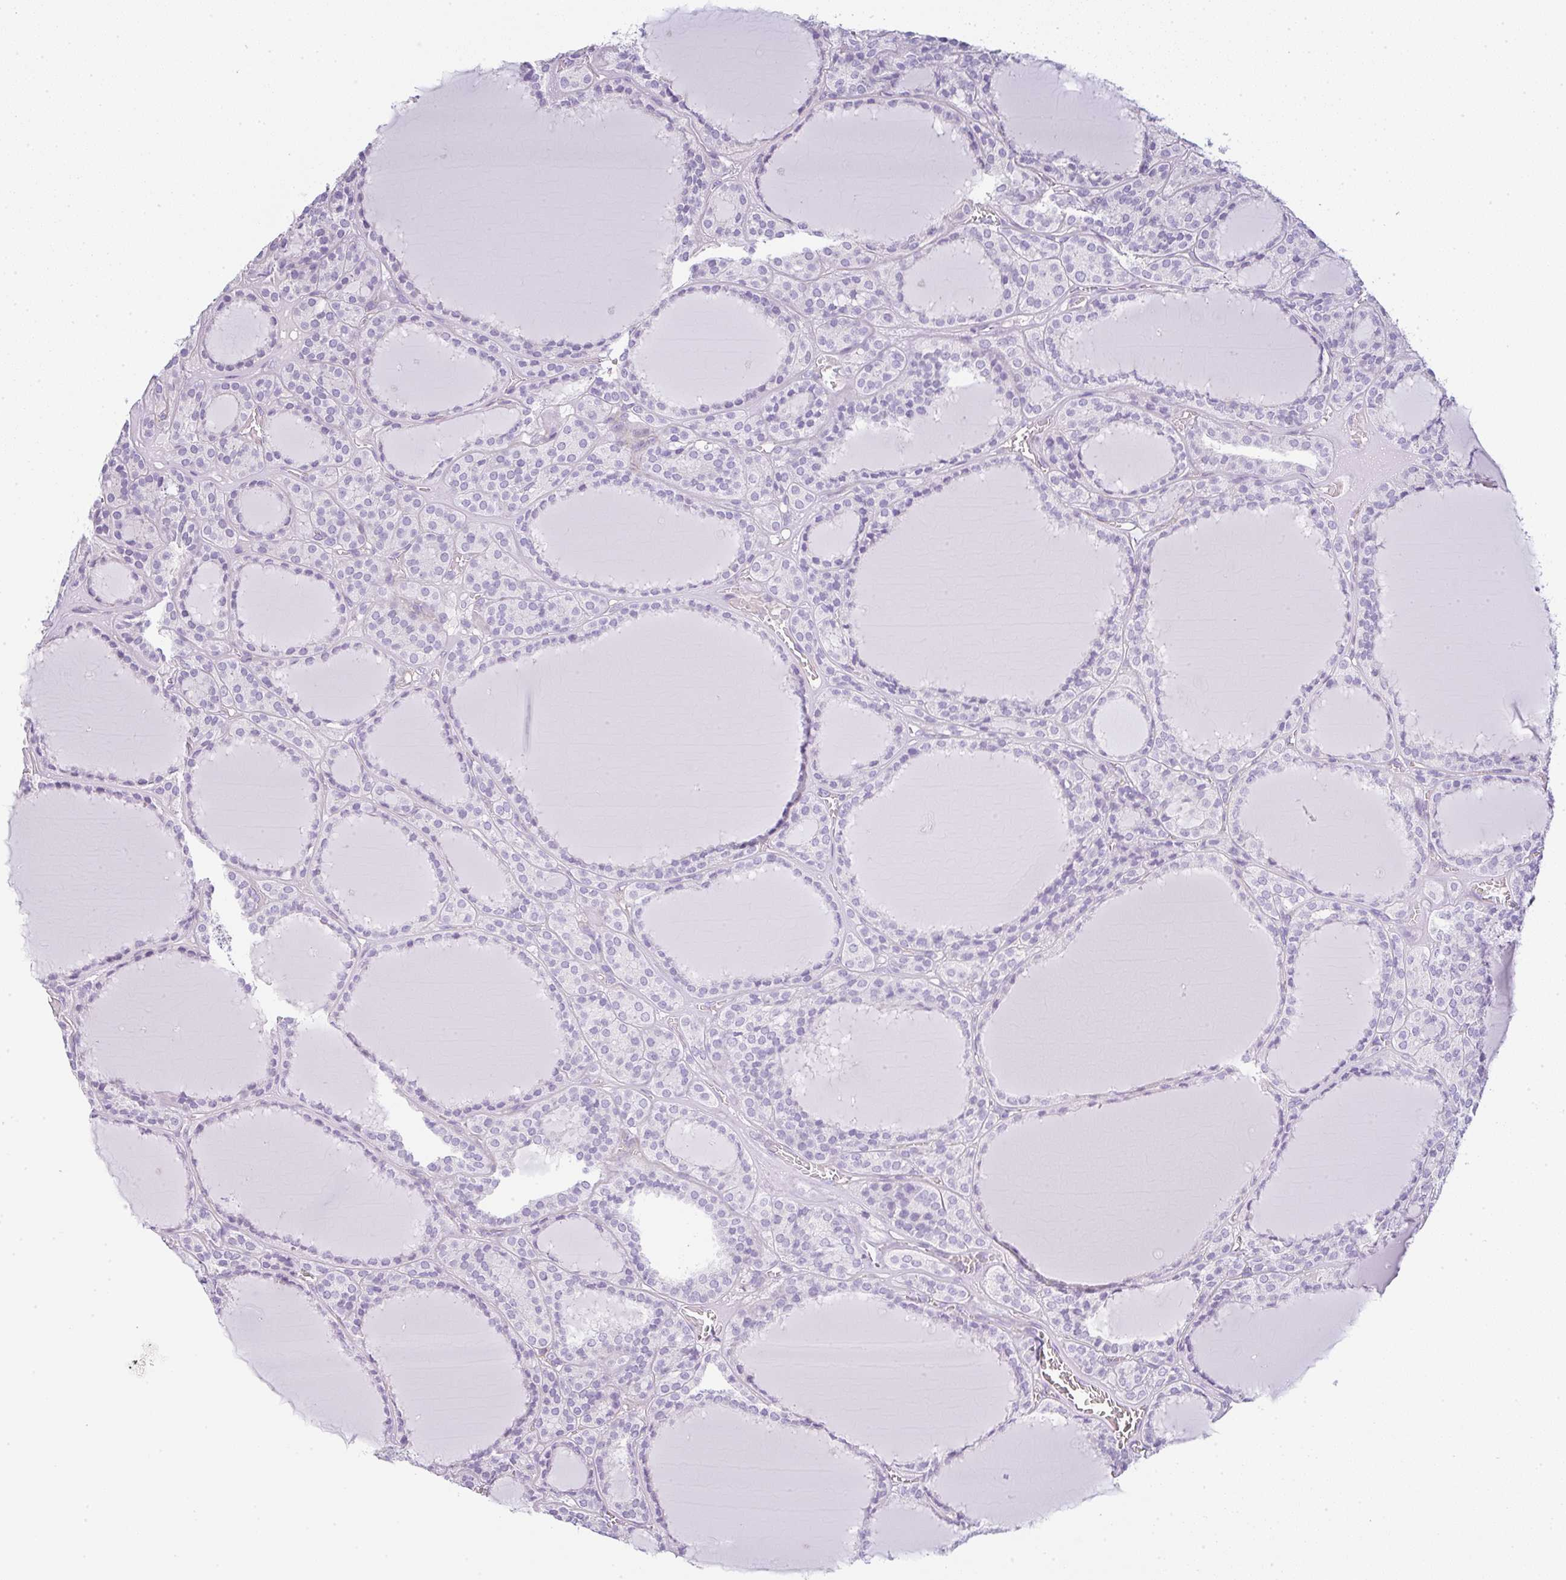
{"staining": {"intensity": "negative", "quantity": "none", "location": "none"}, "tissue": "thyroid cancer", "cell_type": "Tumor cells", "image_type": "cancer", "snomed": [{"axis": "morphology", "description": "Follicular adenoma carcinoma, NOS"}, {"axis": "topography", "description": "Thyroid gland"}], "caption": "Human thyroid follicular adenoma carcinoma stained for a protein using immunohistochemistry (IHC) demonstrates no expression in tumor cells.", "gene": "LPAR4", "patient": {"sex": "female", "age": 63}}